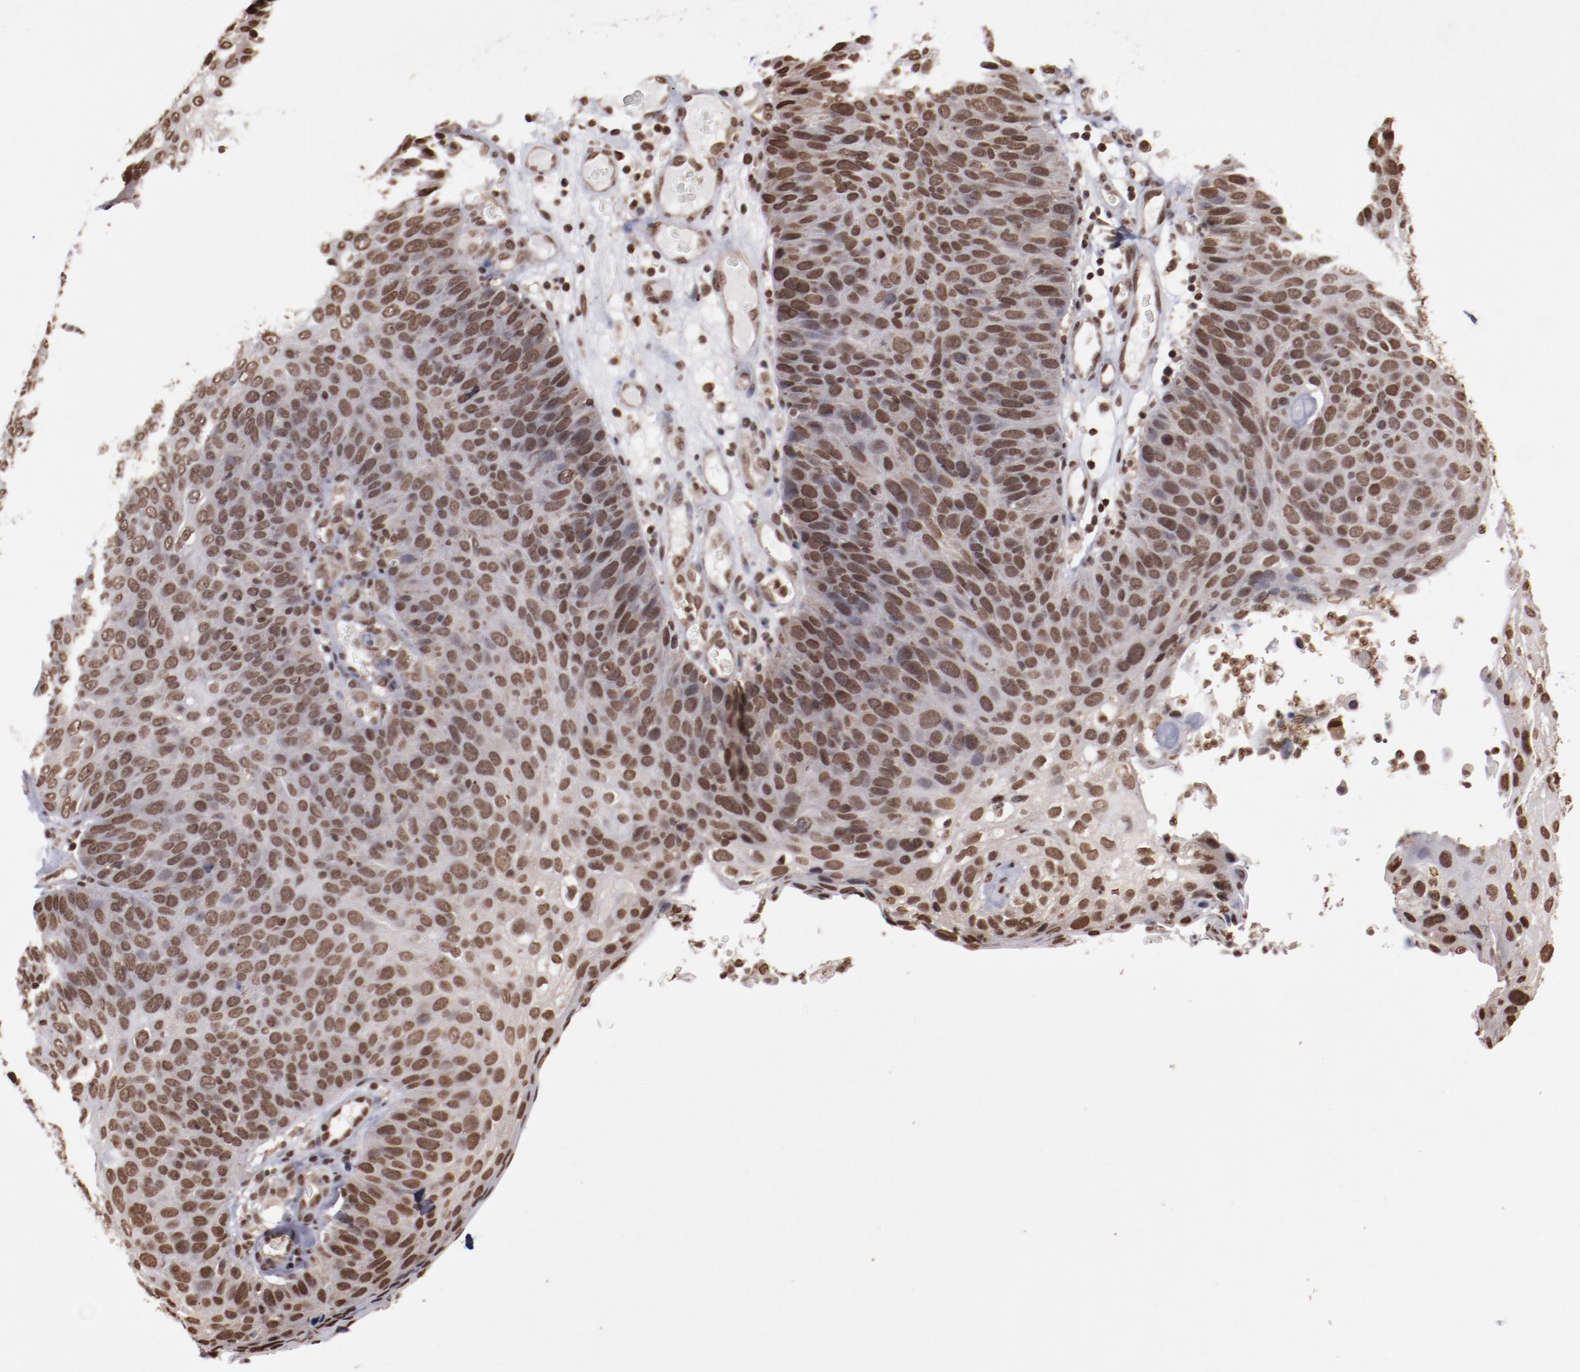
{"staining": {"intensity": "moderate", "quantity": ">75%", "location": "nuclear"}, "tissue": "skin cancer", "cell_type": "Tumor cells", "image_type": "cancer", "snomed": [{"axis": "morphology", "description": "Squamous cell carcinoma, NOS"}, {"axis": "topography", "description": "Skin"}], "caption": "DAB immunohistochemical staining of human skin cancer reveals moderate nuclear protein staining in approximately >75% of tumor cells.", "gene": "AKT1", "patient": {"sex": "male", "age": 87}}